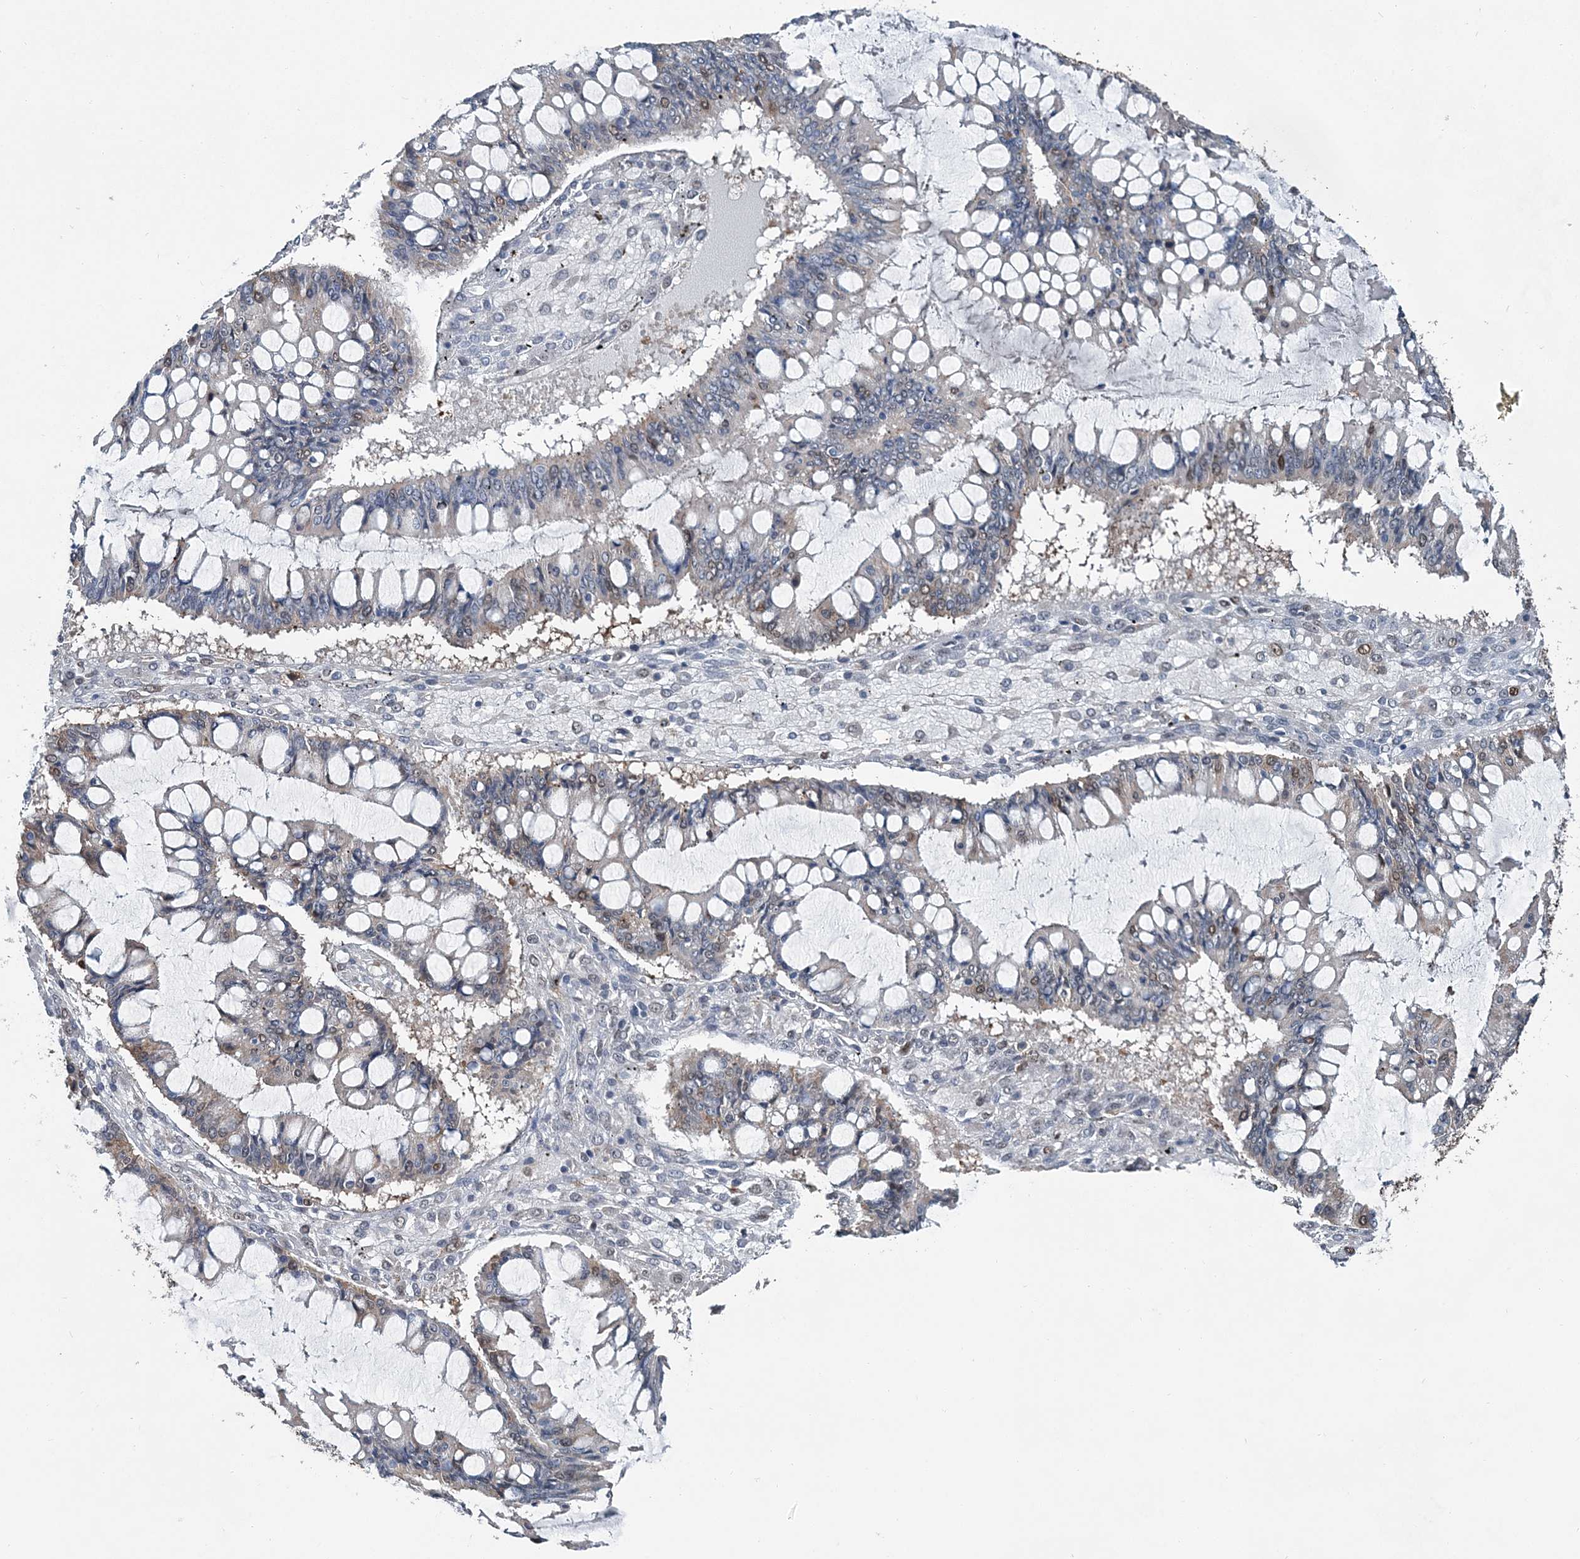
{"staining": {"intensity": "moderate", "quantity": "<25%", "location": "nuclear"}, "tissue": "ovarian cancer", "cell_type": "Tumor cells", "image_type": "cancer", "snomed": [{"axis": "morphology", "description": "Cystadenocarcinoma, mucinous, NOS"}, {"axis": "topography", "description": "Ovary"}], "caption": "Immunohistochemistry (DAB) staining of ovarian mucinous cystadenocarcinoma exhibits moderate nuclear protein positivity in about <25% of tumor cells.", "gene": "HAT1", "patient": {"sex": "female", "age": 73}}